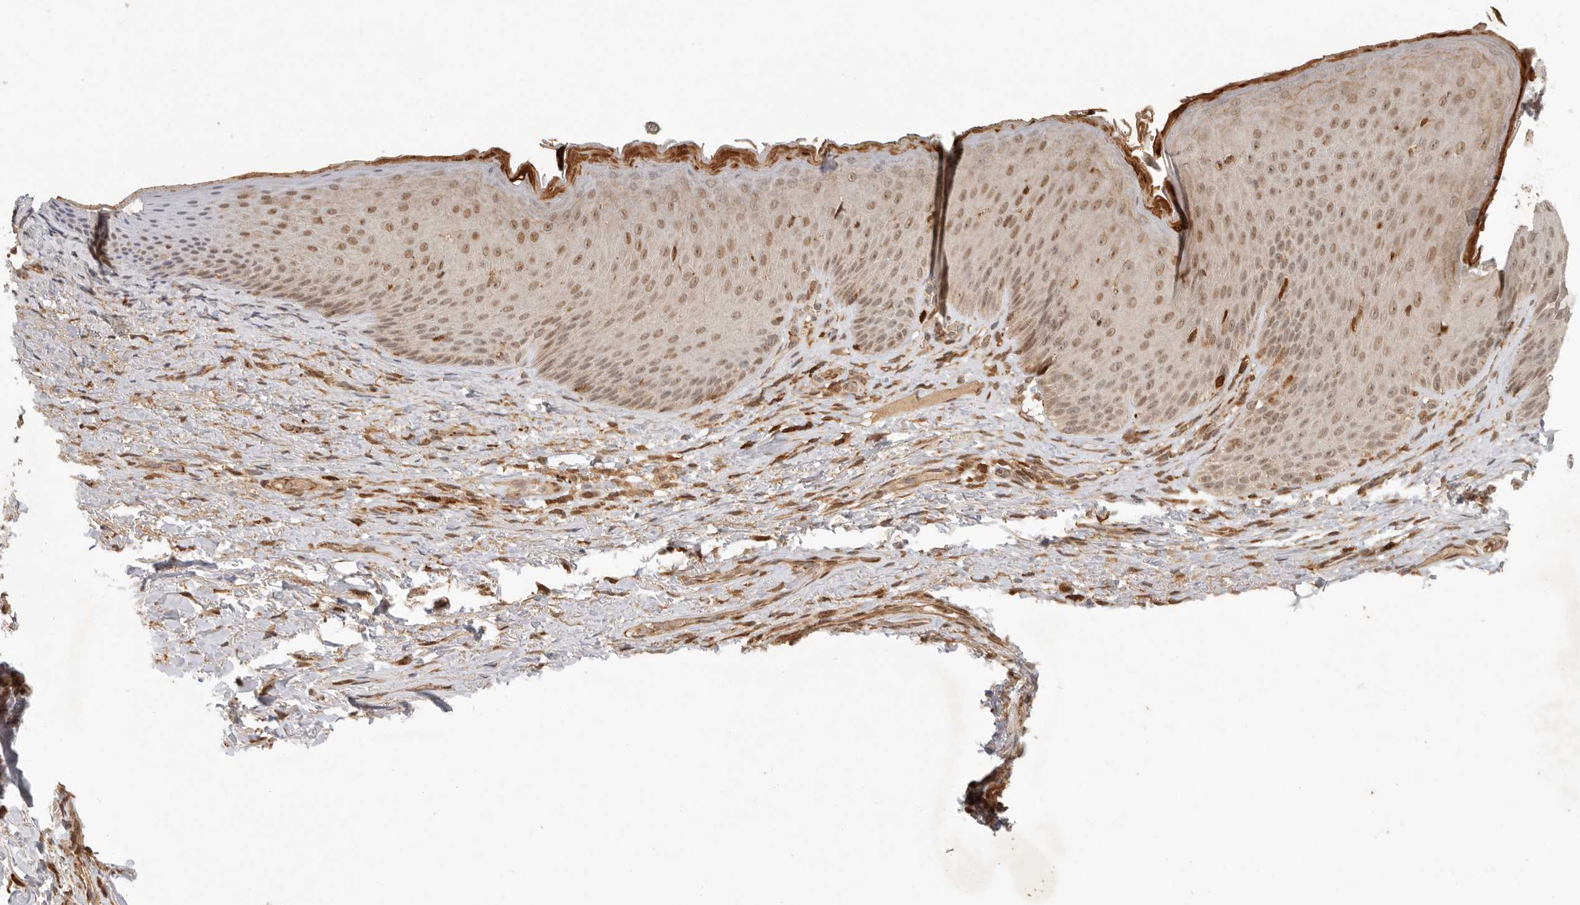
{"staining": {"intensity": "moderate", "quantity": ">75%", "location": "cytoplasmic/membranous,nuclear"}, "tissue": "skin", "cell_type": "Epidermal cells", "image_type": "normal", "snomed": [{"axis": "morphology", "description": "Normal tissue, NOS"}, {"axis": "topography", "description": "Anal"}], "caption": "Brown immunohistochemical staining in benign skin reveals moderate cytoplasmic/membranous,nuclear positivity in about >75% of epidermal cells.", "gene": "AHDC1", "patient": {"sex": "male", "age": 74}}